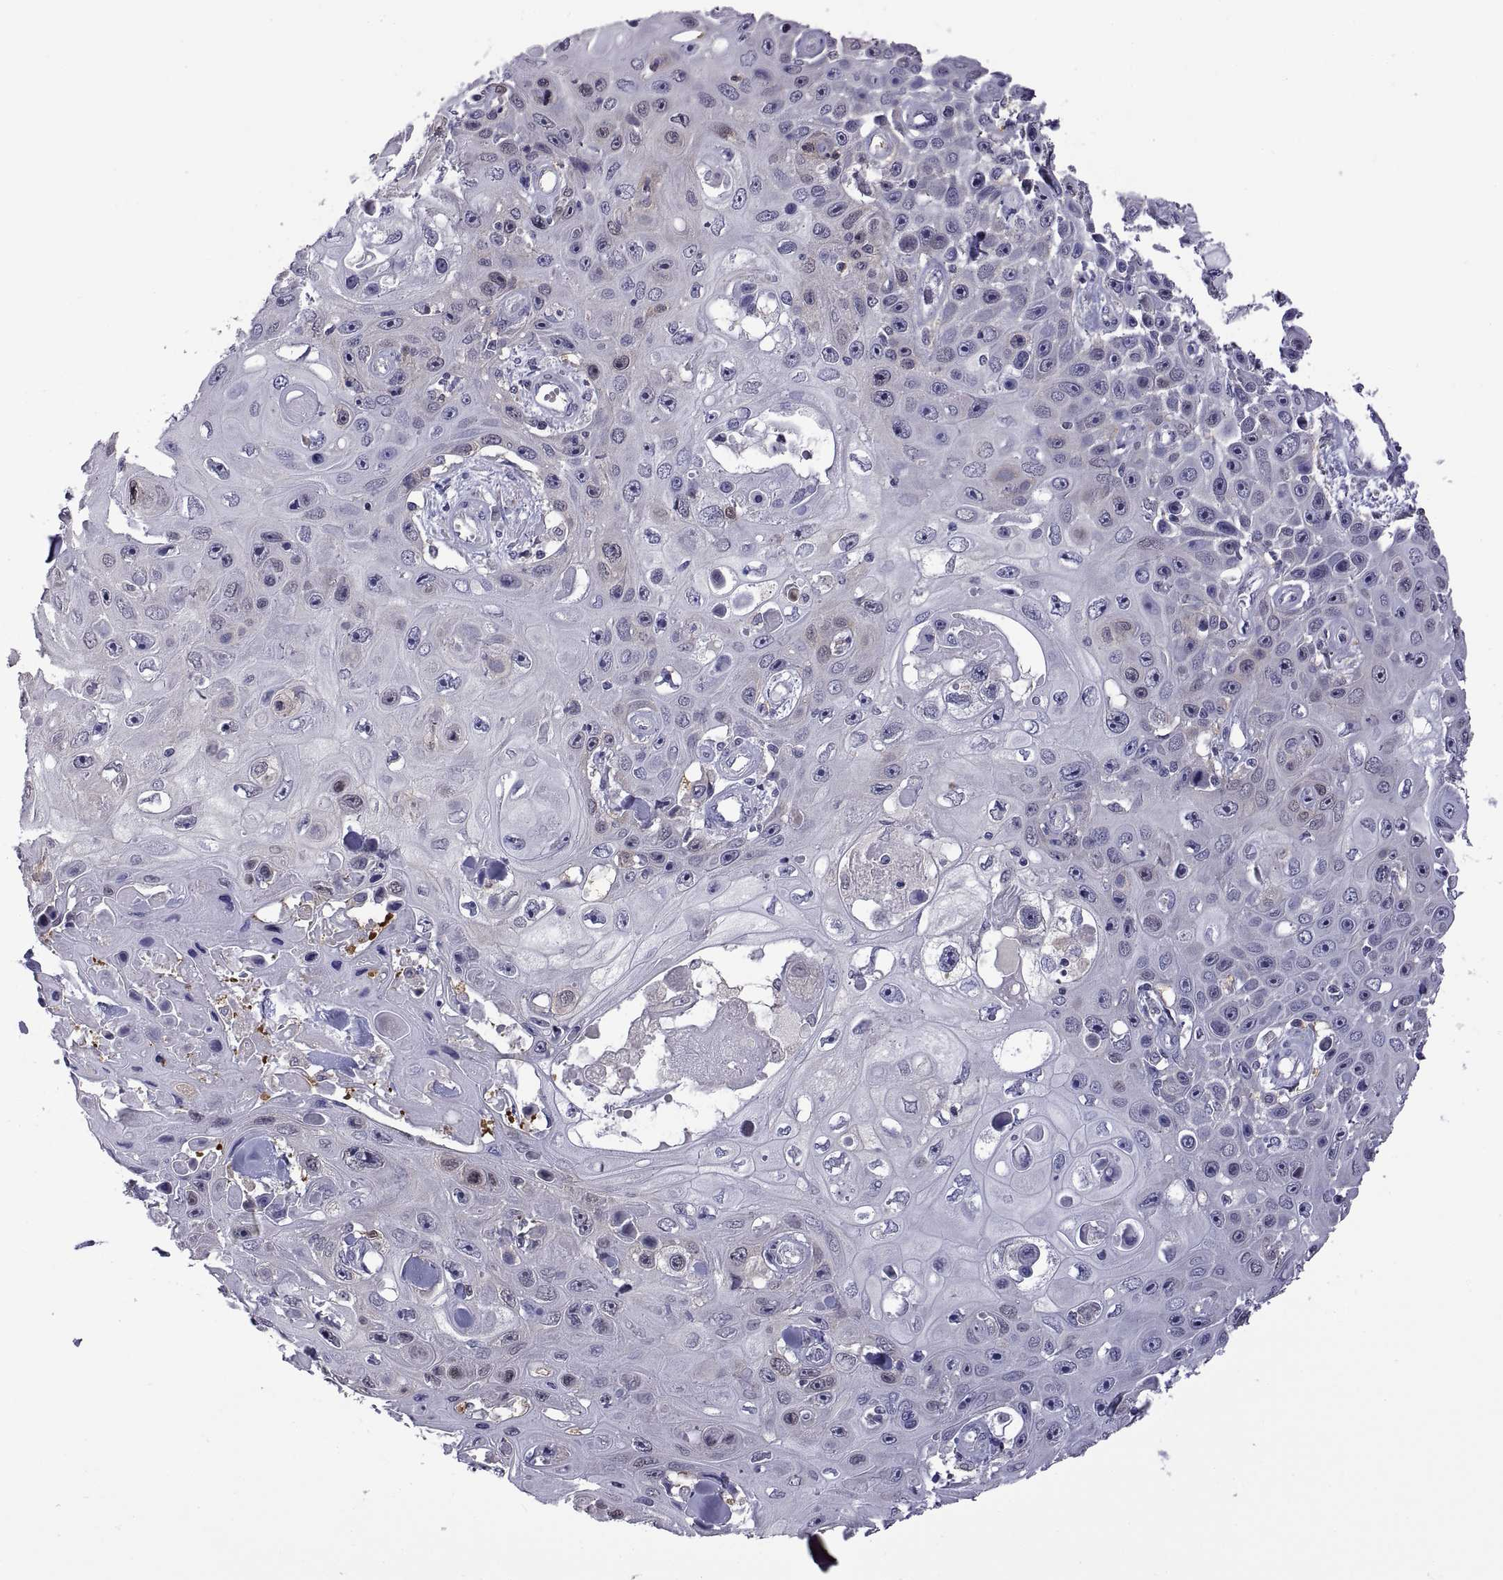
{"staining": {"intensity": "negative", "quantity": "none", "location": "none"}, "tissue": "skin cancer", "cell_type": "Tumor cells", "image_type": "cancer", "snomed": [{"axis": "morphology", "description": "Squamous cell carcinoma, NOS"}, {"axis": "topography", "description": "Skin"}], "caption": "Immunohistochemistry of skin cancer displays no expression in tumor cells.", "gene": "FGF9", "patient": {"sex": "male", "age": 82}}